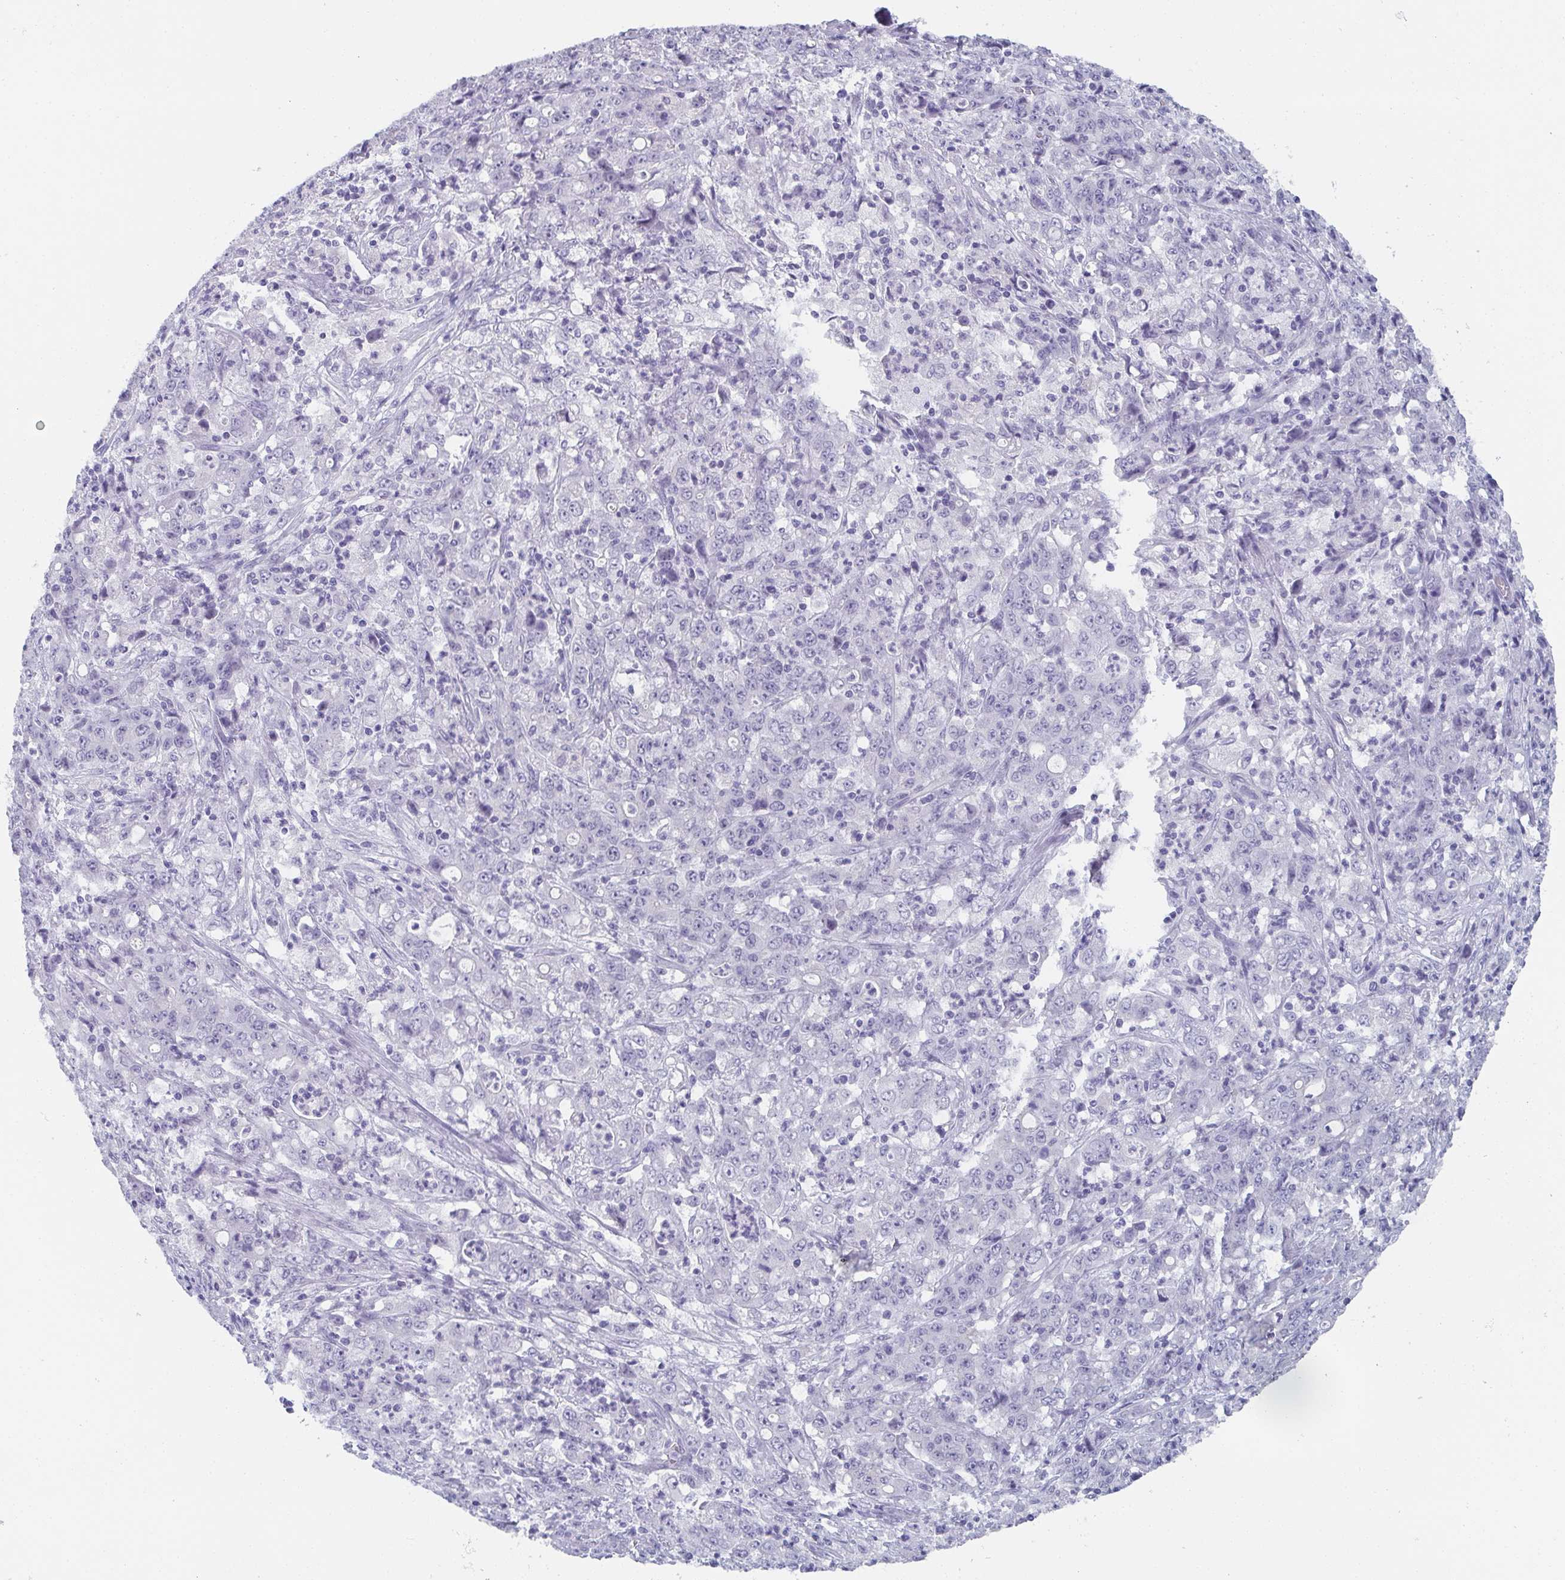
{"staining": {"intensity": "negative", "quantity": "none", "location": "none"}, "tissue": "stomach cancer", "cell_type": "Tumor cells", "image_type": "cancer", "snomed": [{"axis": "morphology", "description": "Adenocarcinoma, NOS"}, {"axis": "topography", "description": "Stomach, lower"}], "caption": "Photomicrograph shows no protein positivity in tumor cells of stomach cancer tissue.", "gene": "DYDC2", "patient": {"sex": "female", "age": 71}}